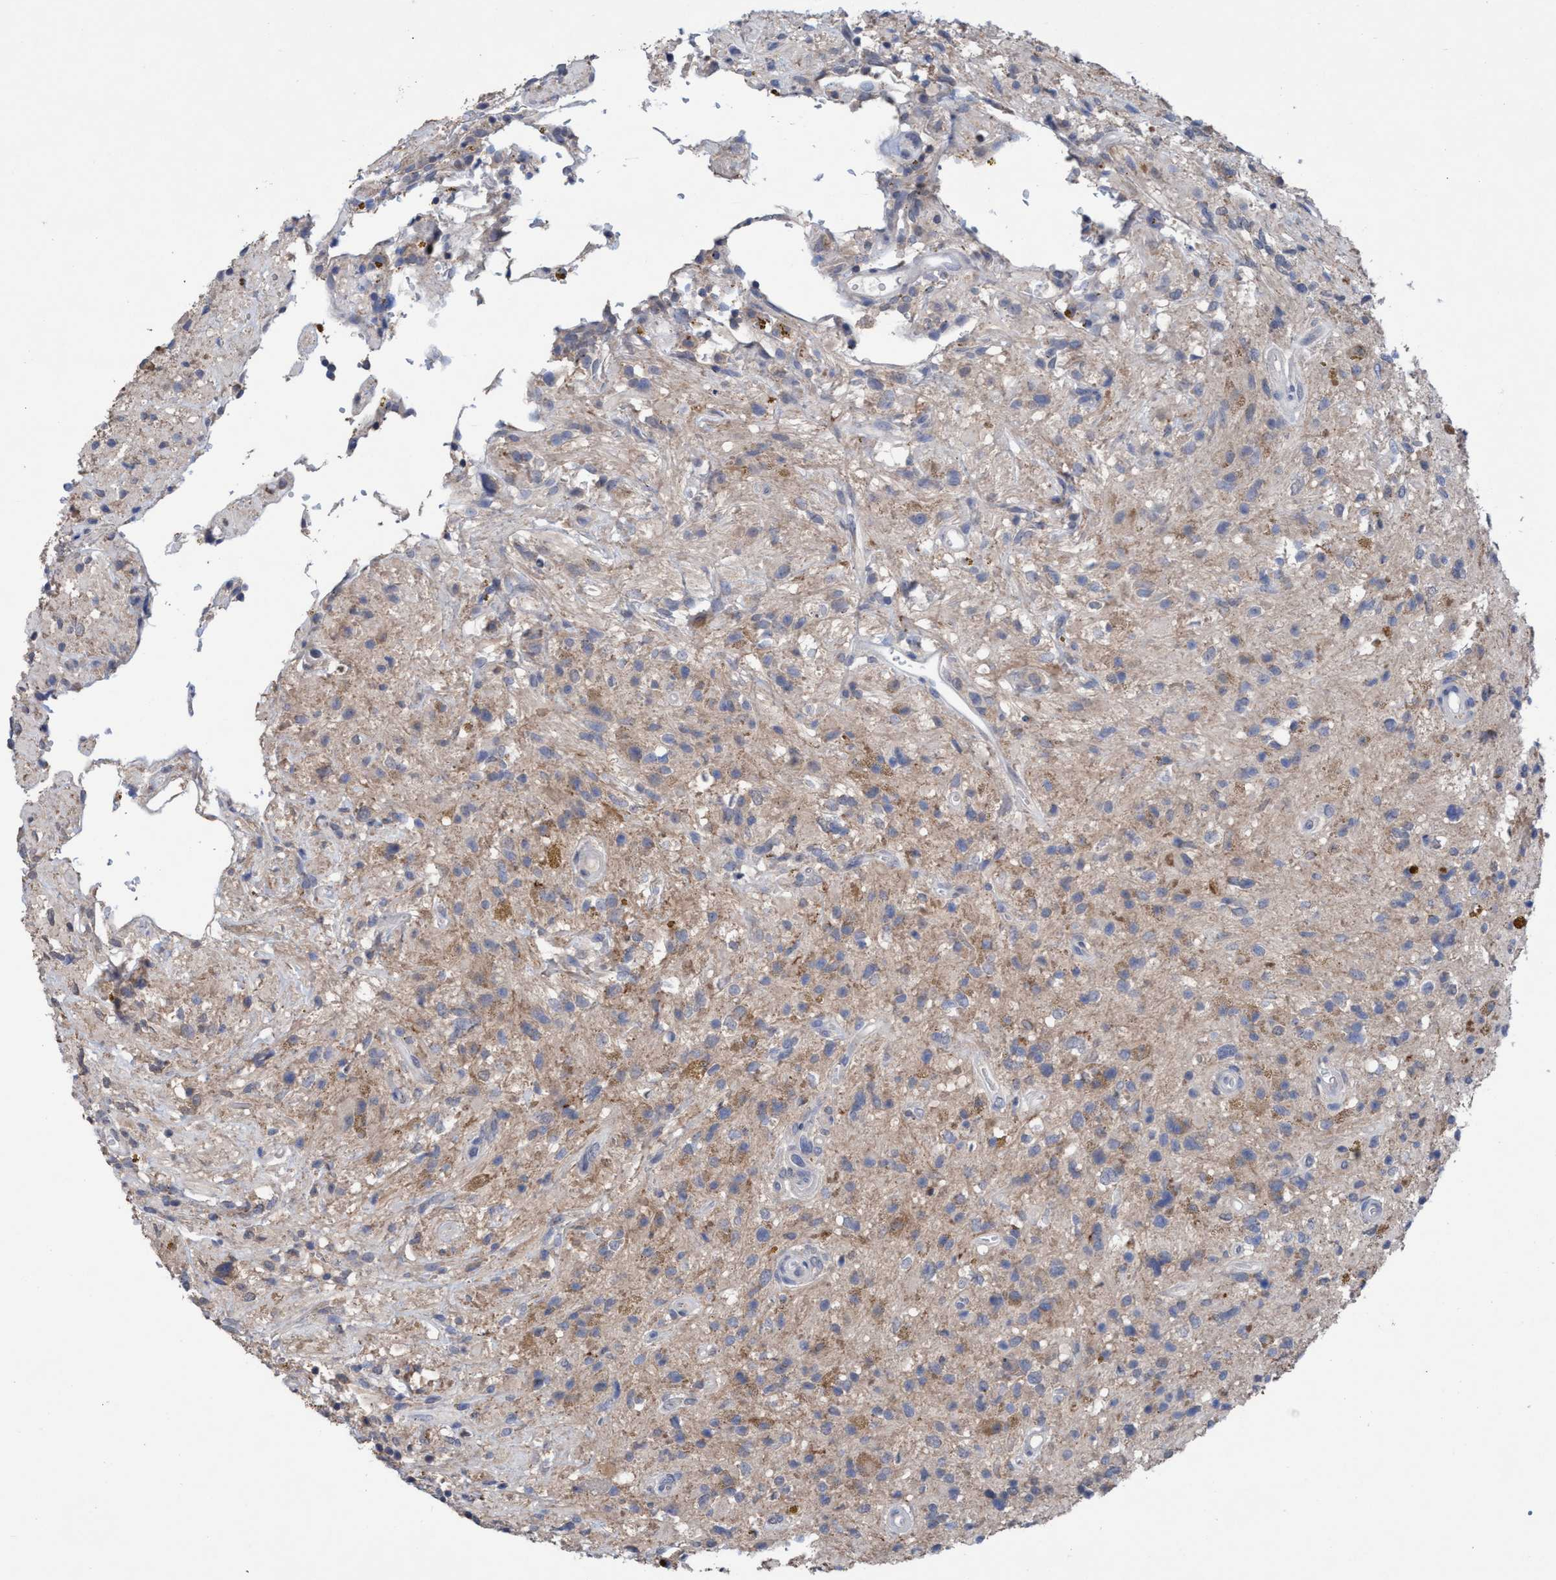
{"staining": {"intensity": "weak", "quantity": "<25%", "location": "cytoplasmic/membranous"}, "tissue": "glioma", "cell_type": "Tumor cells", "image_type": "cancer", "snomed": [{"axis": "morphology", "description": "Glioma, malignant, High grade"}, {"axis": "topography", "description": "Brain"}], "caption": "High power microscopy image of an IHC image of glioma, revealing no significant staining in tumor cells.", "gene": "GLOD4", "patient": {"sex": "male", "age": 33}}